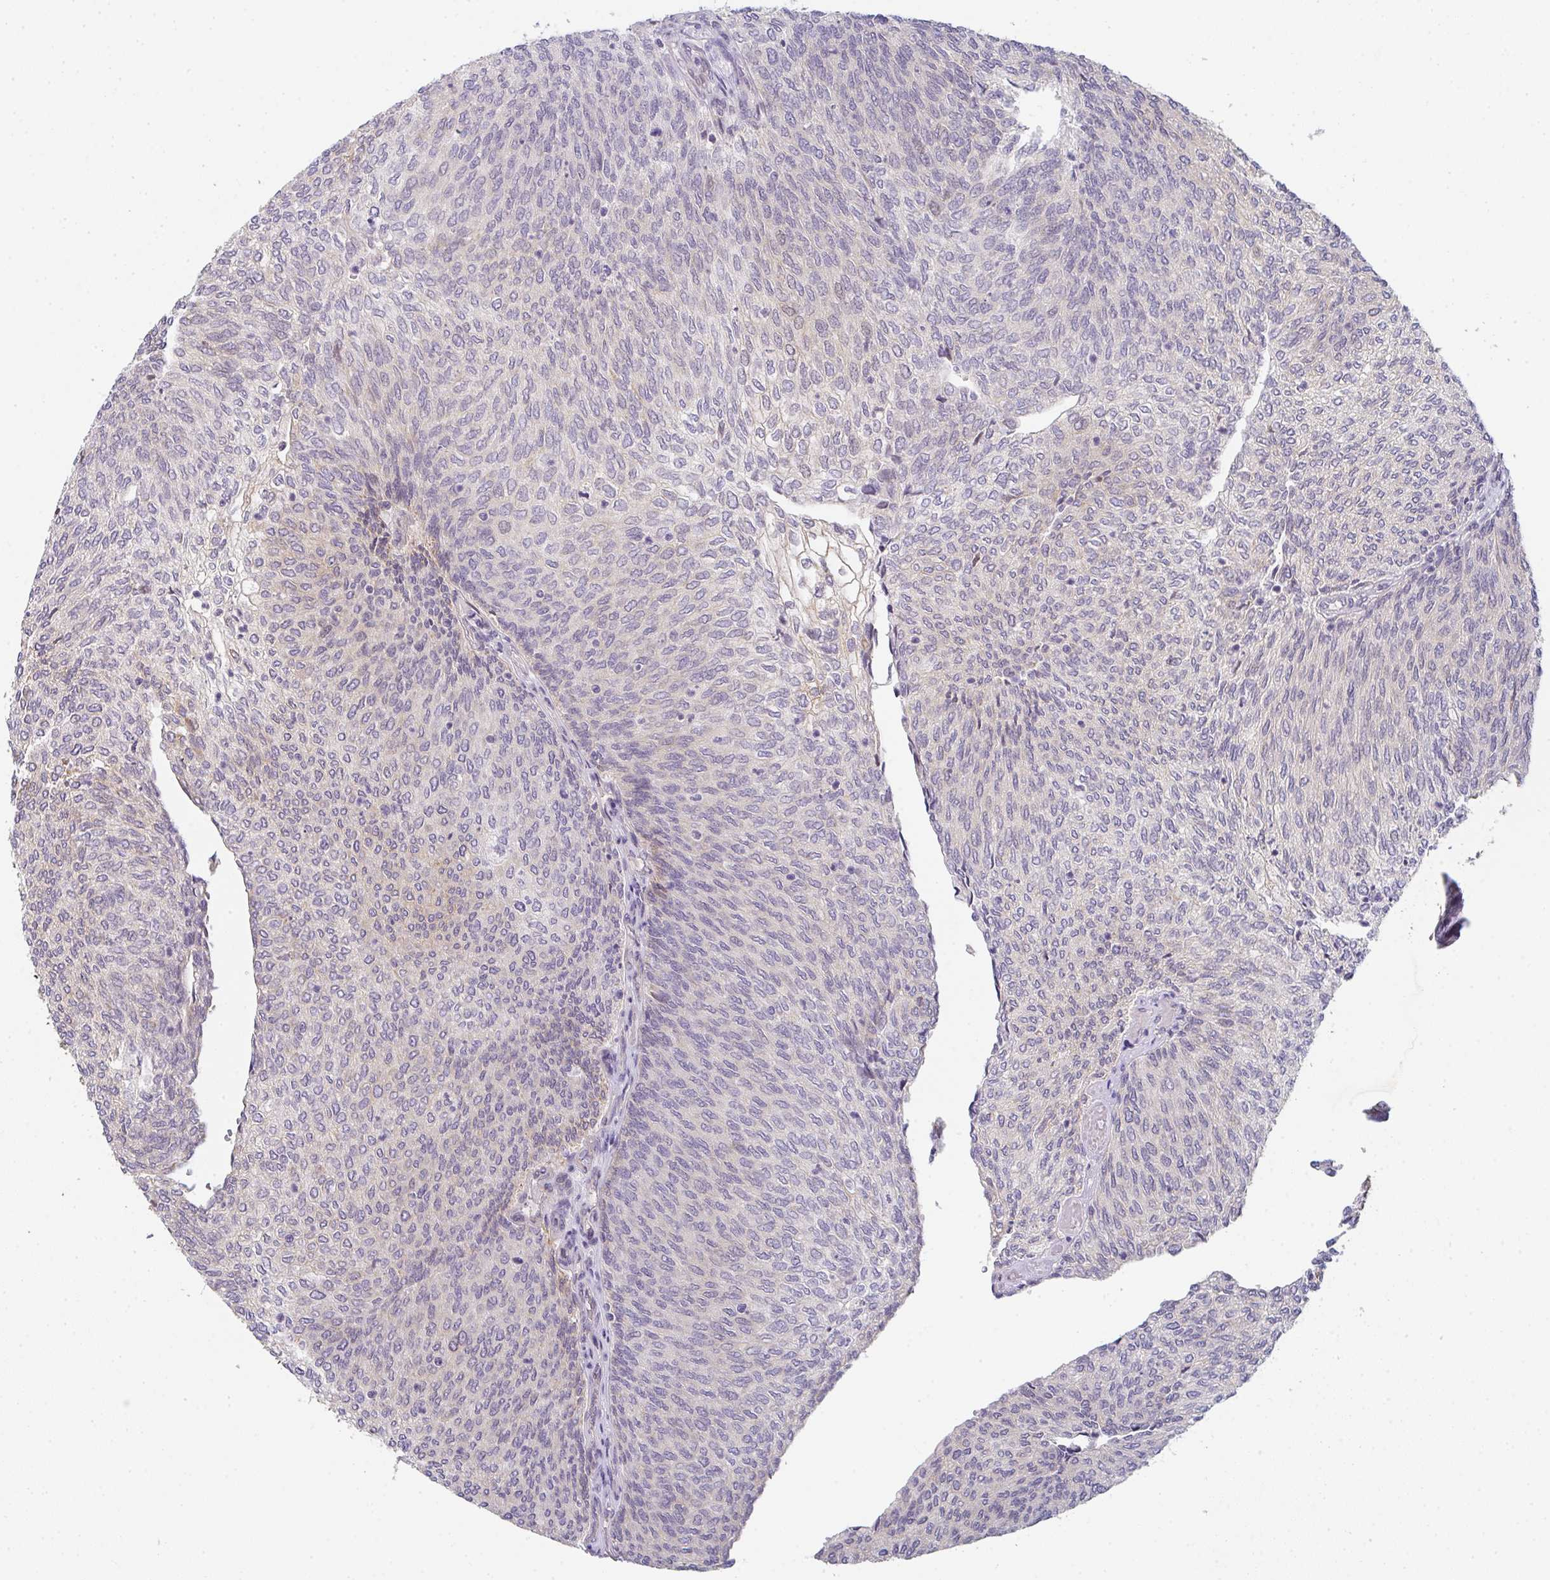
{"staining": {"intensity": "moderate", "quantity": "25%-75%", "location": "cytoplasmic/membranous"}, "tissue": "urothelial cancer", "cell_type": "Tumor cells", "image_type": "cancer", "snomed": [{"axis": "morphology", "description": "Urothelial carcinoma, High grade"}, {"axis": "topography", "description": "Urinary bladder"}], "caption": "About 25%-75% of tumor cells in human urothelial carcinoma (high-grade) show moderate cytoplasmic/membranous protein staining as visualized by brown immunohistochemical staining.", "gene": "TNFRSF10A", "patient": {"sex": "female", "age": 79}}